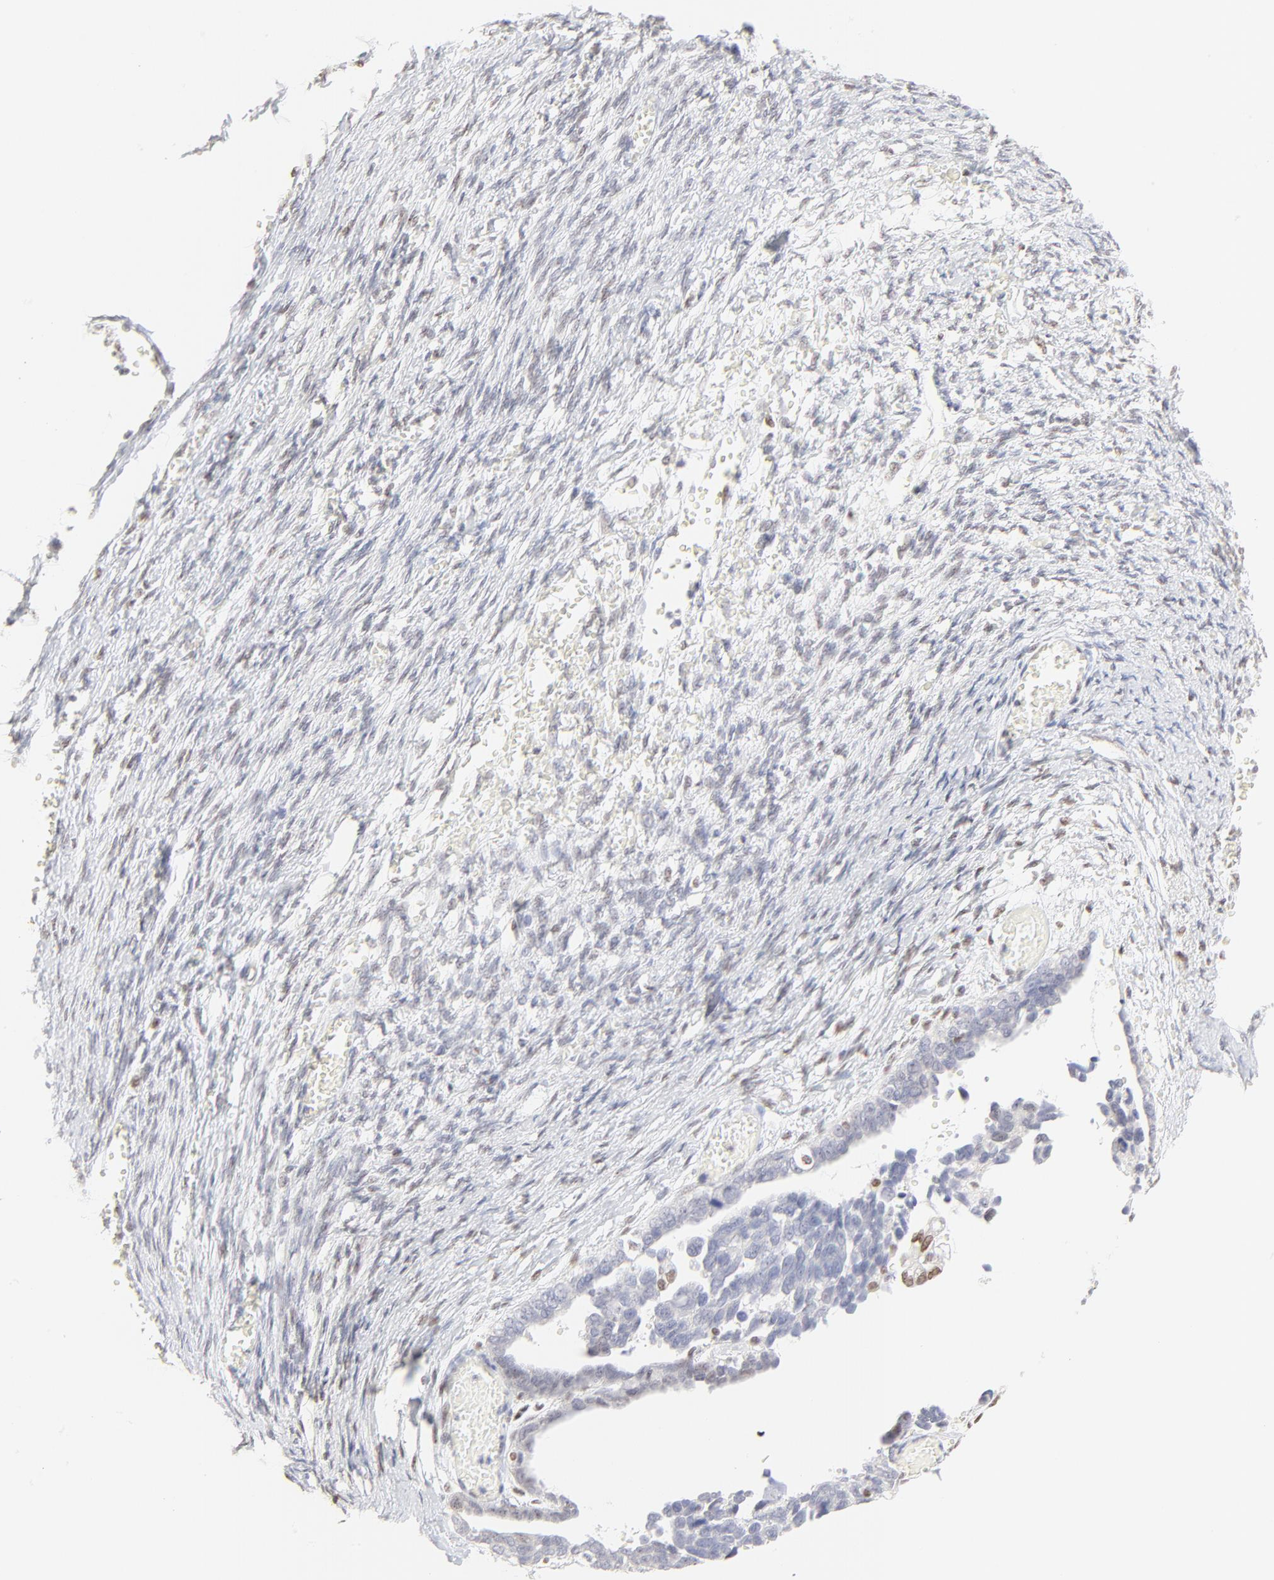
{"staining": {"intensity": "negative", "quantity": "none", "location": "none"}, "tissue": "ovarian cancer", "cell_type": "Tumor cells", "image_type": "cancer", "snomed": [{"axis": "morphology", "description": "Cystadenocarcinoma, serous, NOS"}, {"axis": "topography", "description": "Ovary"}], "caption": "Tumor cells are negative for brown protein staining in ovarian cancer.", "gene": "NFIL3", "patient": {"sex": "female", "age": 69}}